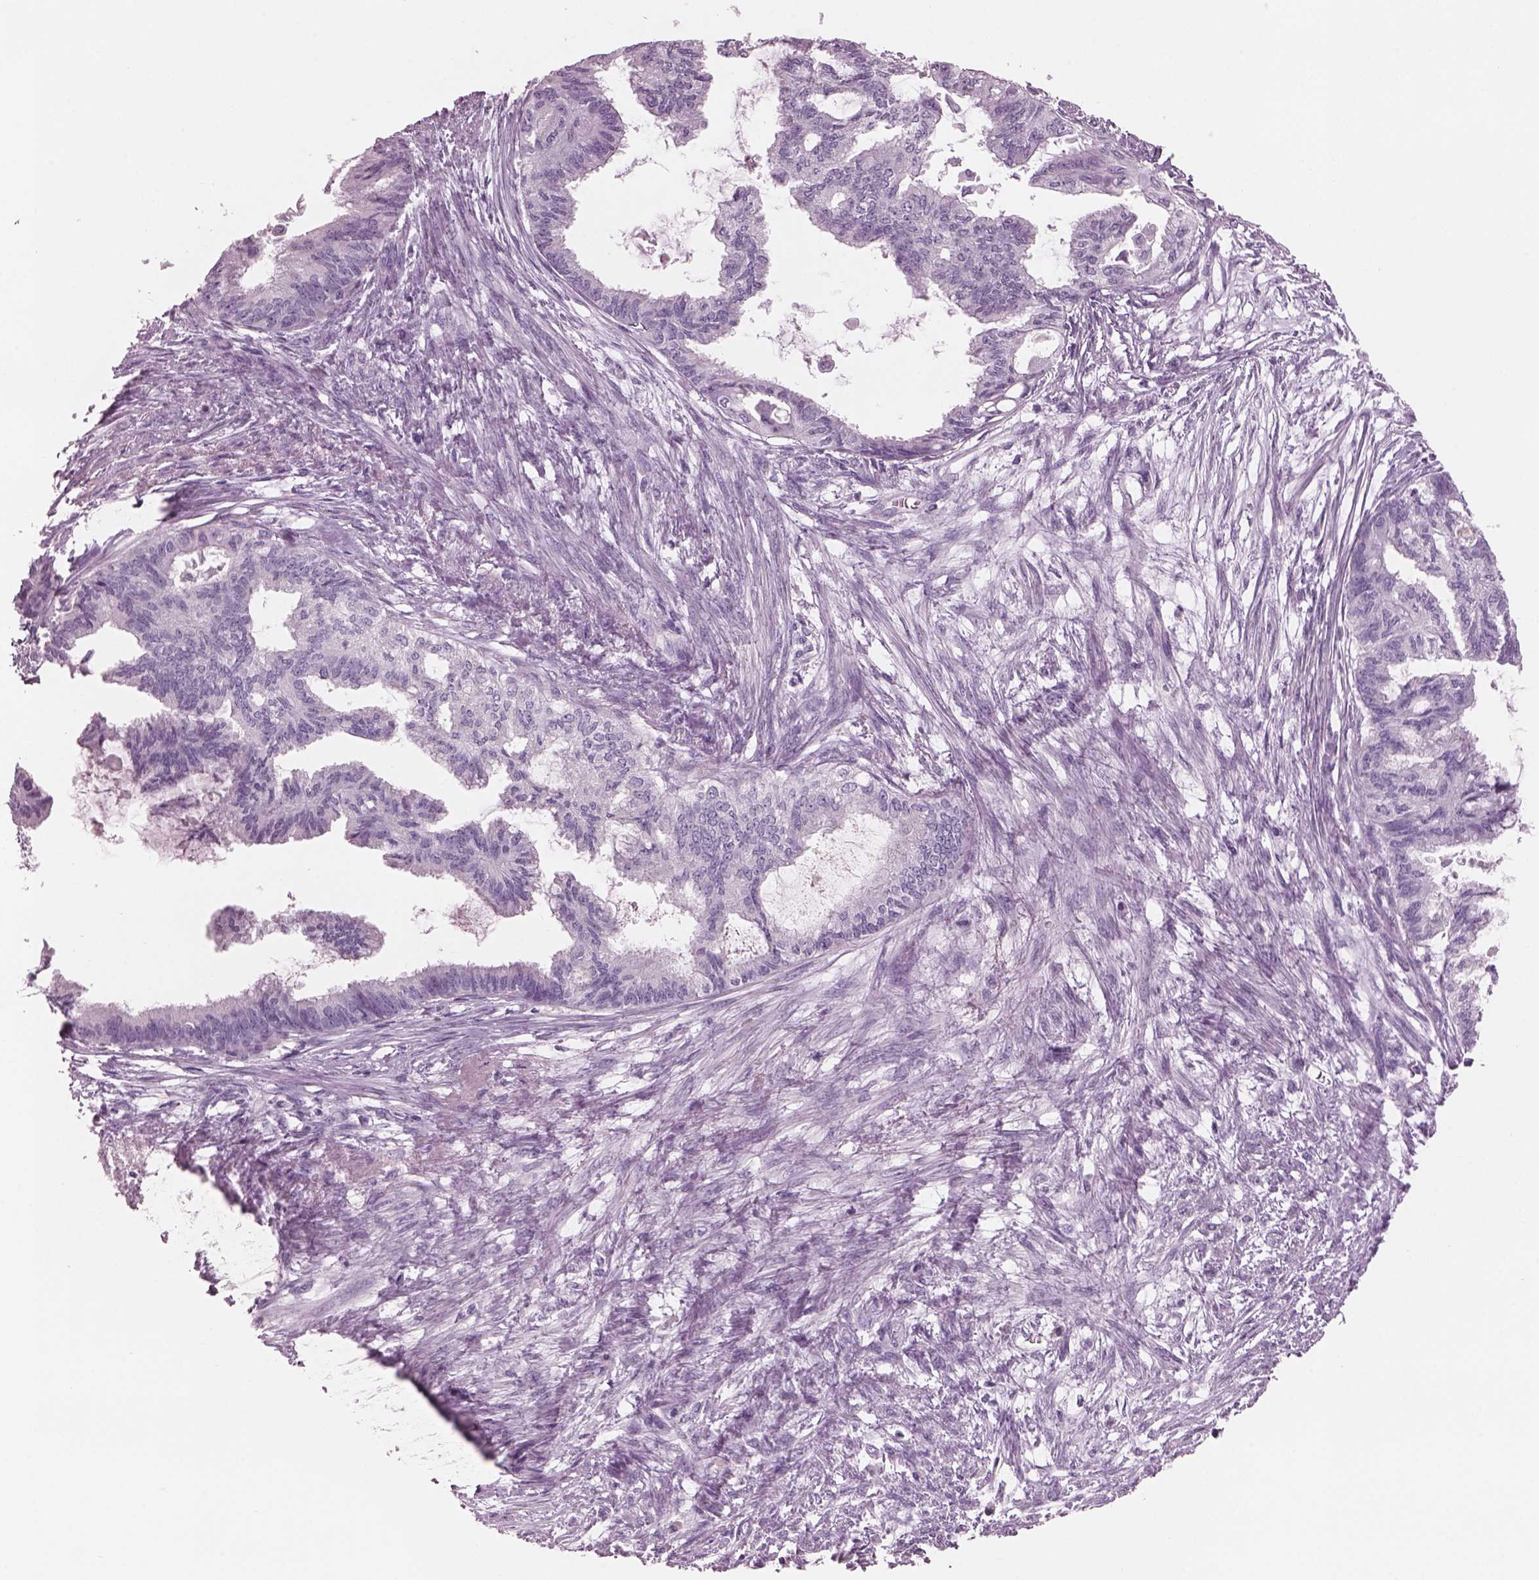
{"staining": {"intensity": "negative", "quantity": "none", "location": "none"}, "tissue": "endometrial cancer", "cell_type": "Tumor cells", "image_type": "cancer", "snomed": [{"axis": "morphology", "description": "Adenocarcinoma, NOS"}, {"axis": "topography", "description": "Endometrium"}], "caption": "Immunohistochemistry of human endometrial cancer (adenocarcinoma) reveals no staining in tumor cells. Nuclei are stained in blue.", "gene": "PACRG", "patient": {"sex": "female", "age": 86}}